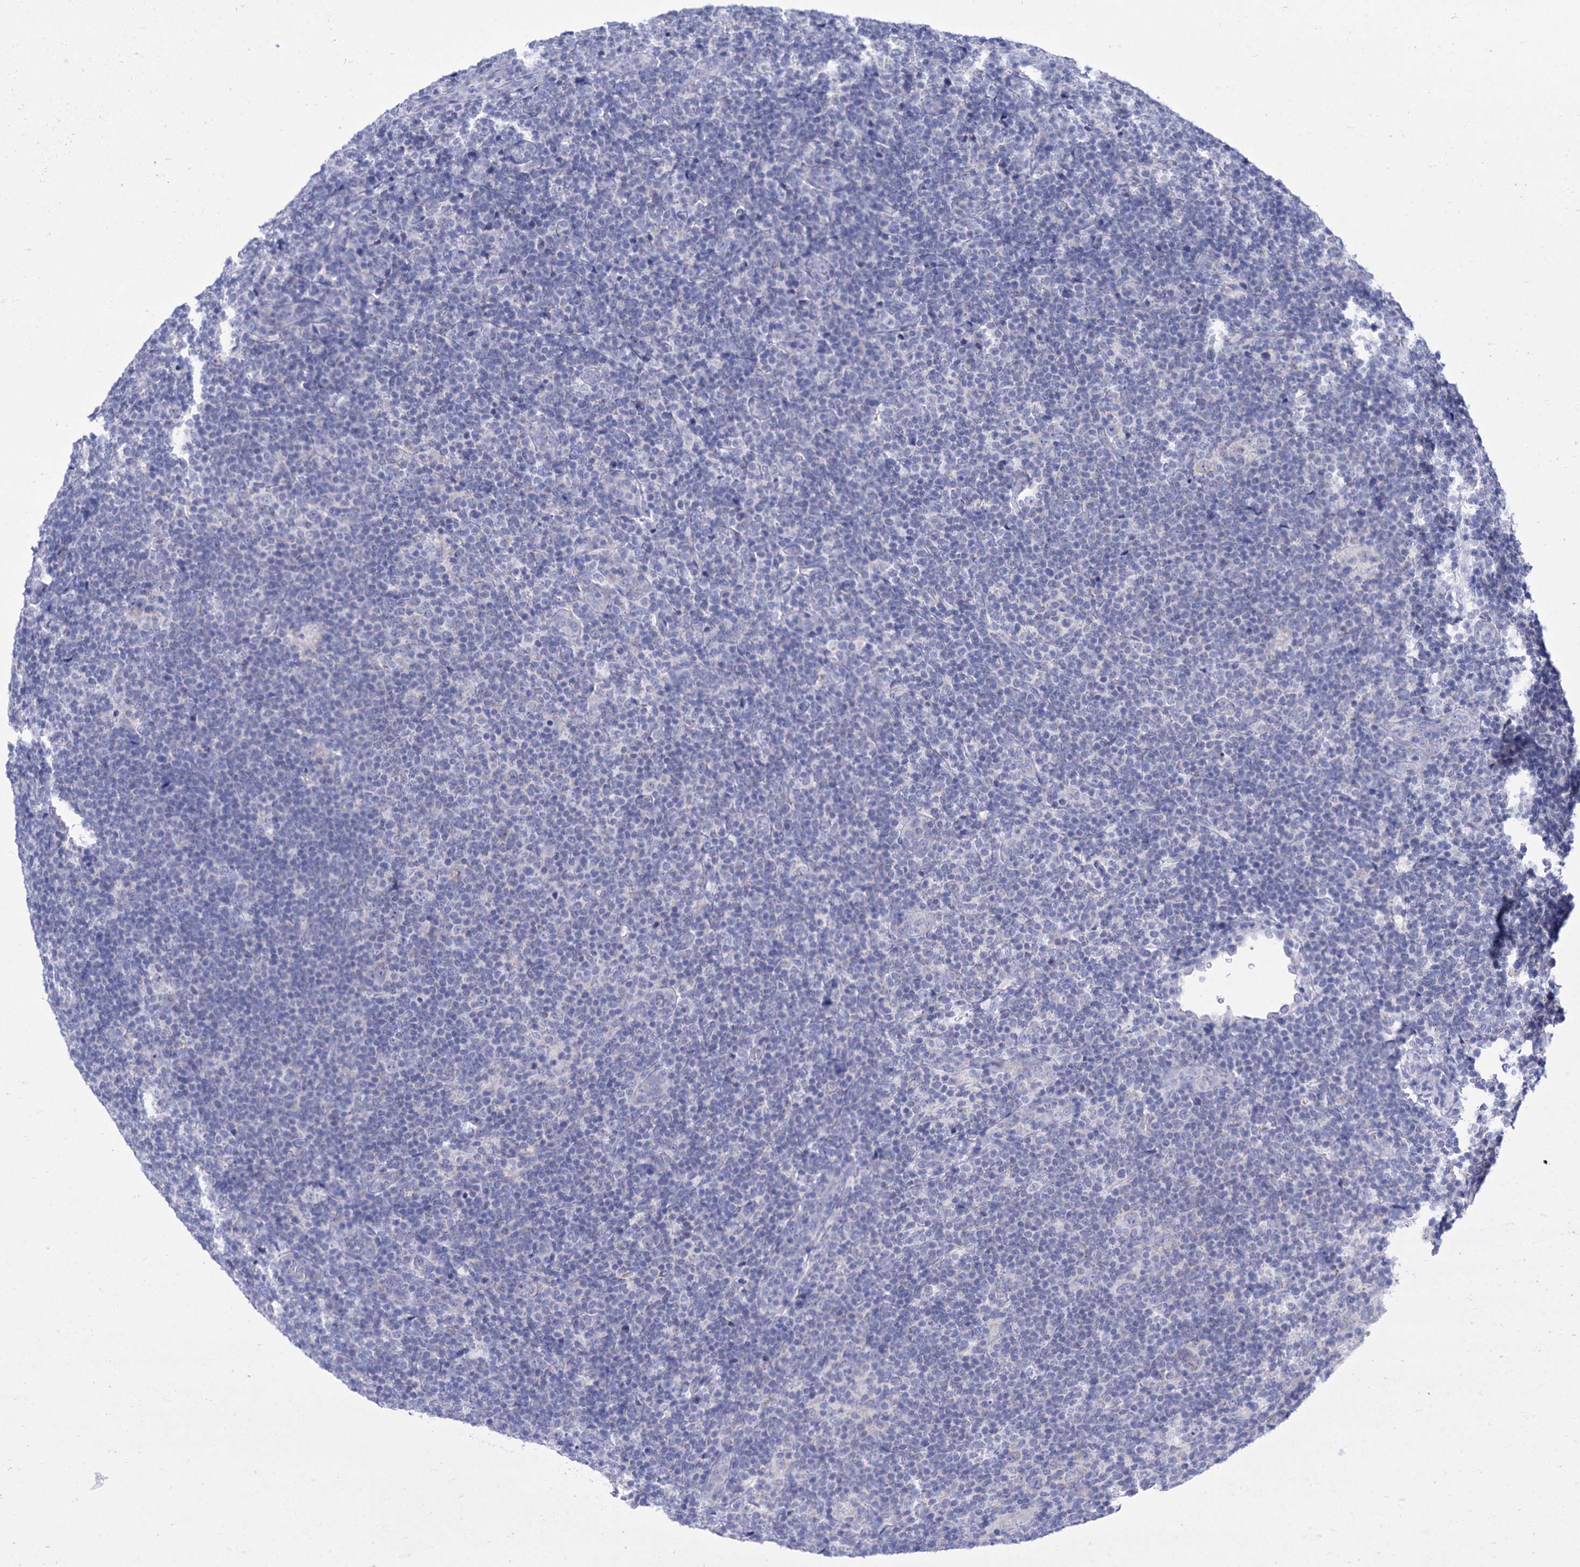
{"staining": {"intensity": "negative", "quantity": "none", "location": "none"}, "tissue": "lymphoma", "cell_type": "Tumor cells", "image_type": "cancer", "snomed": [{"axis": "morphology", "description": "Hodgkin's disease, NOS"}, {"axis": "topography", "description": "Lymph node"}], "caption": "Lymphoma was stained to show a protein in brown. There is no significant expression in tumor cells.", "gene": "YARS2", "patient": {"sex": "female", "age": 57}}